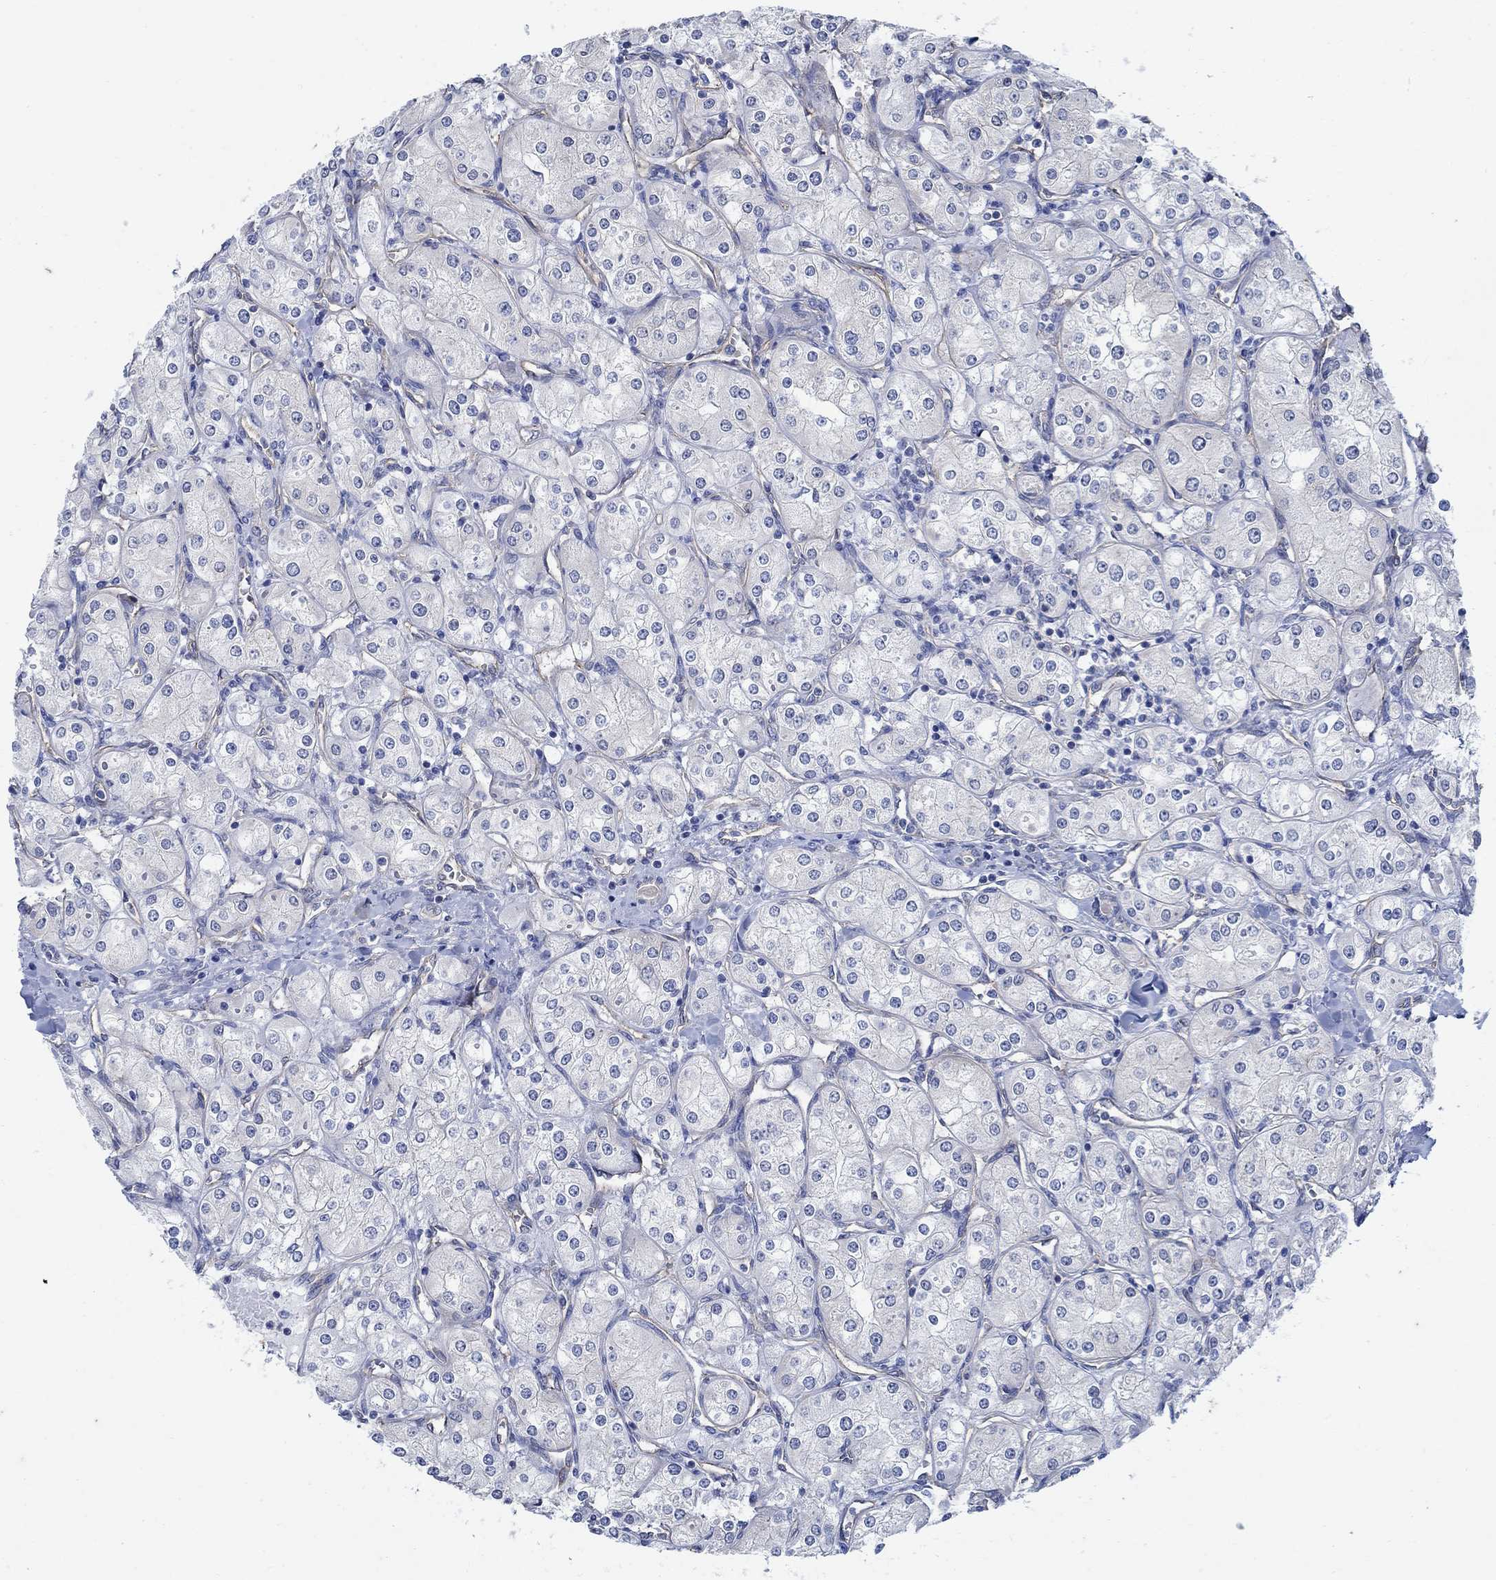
{"staining": {"intensity": "weak", "quantity": "<25%", "location": "cytoplasmic/membranous"}, "tissue": "renal cancer", "cell_type": "Tumor cells", "image_type": "cancer", "snomed": [{"axis": "morphology", "description": "Adenocarcinoma, NOS"}, {"axis": "topography", "description": "Kidney"}], "caption": "This is a photomicrograph of immunohistochemistry staining of renal adenocarcinoma, which shows no expression in tumor cells.", "gene": "TMEM198", "patient": {"sex": "male", "age": 77}}